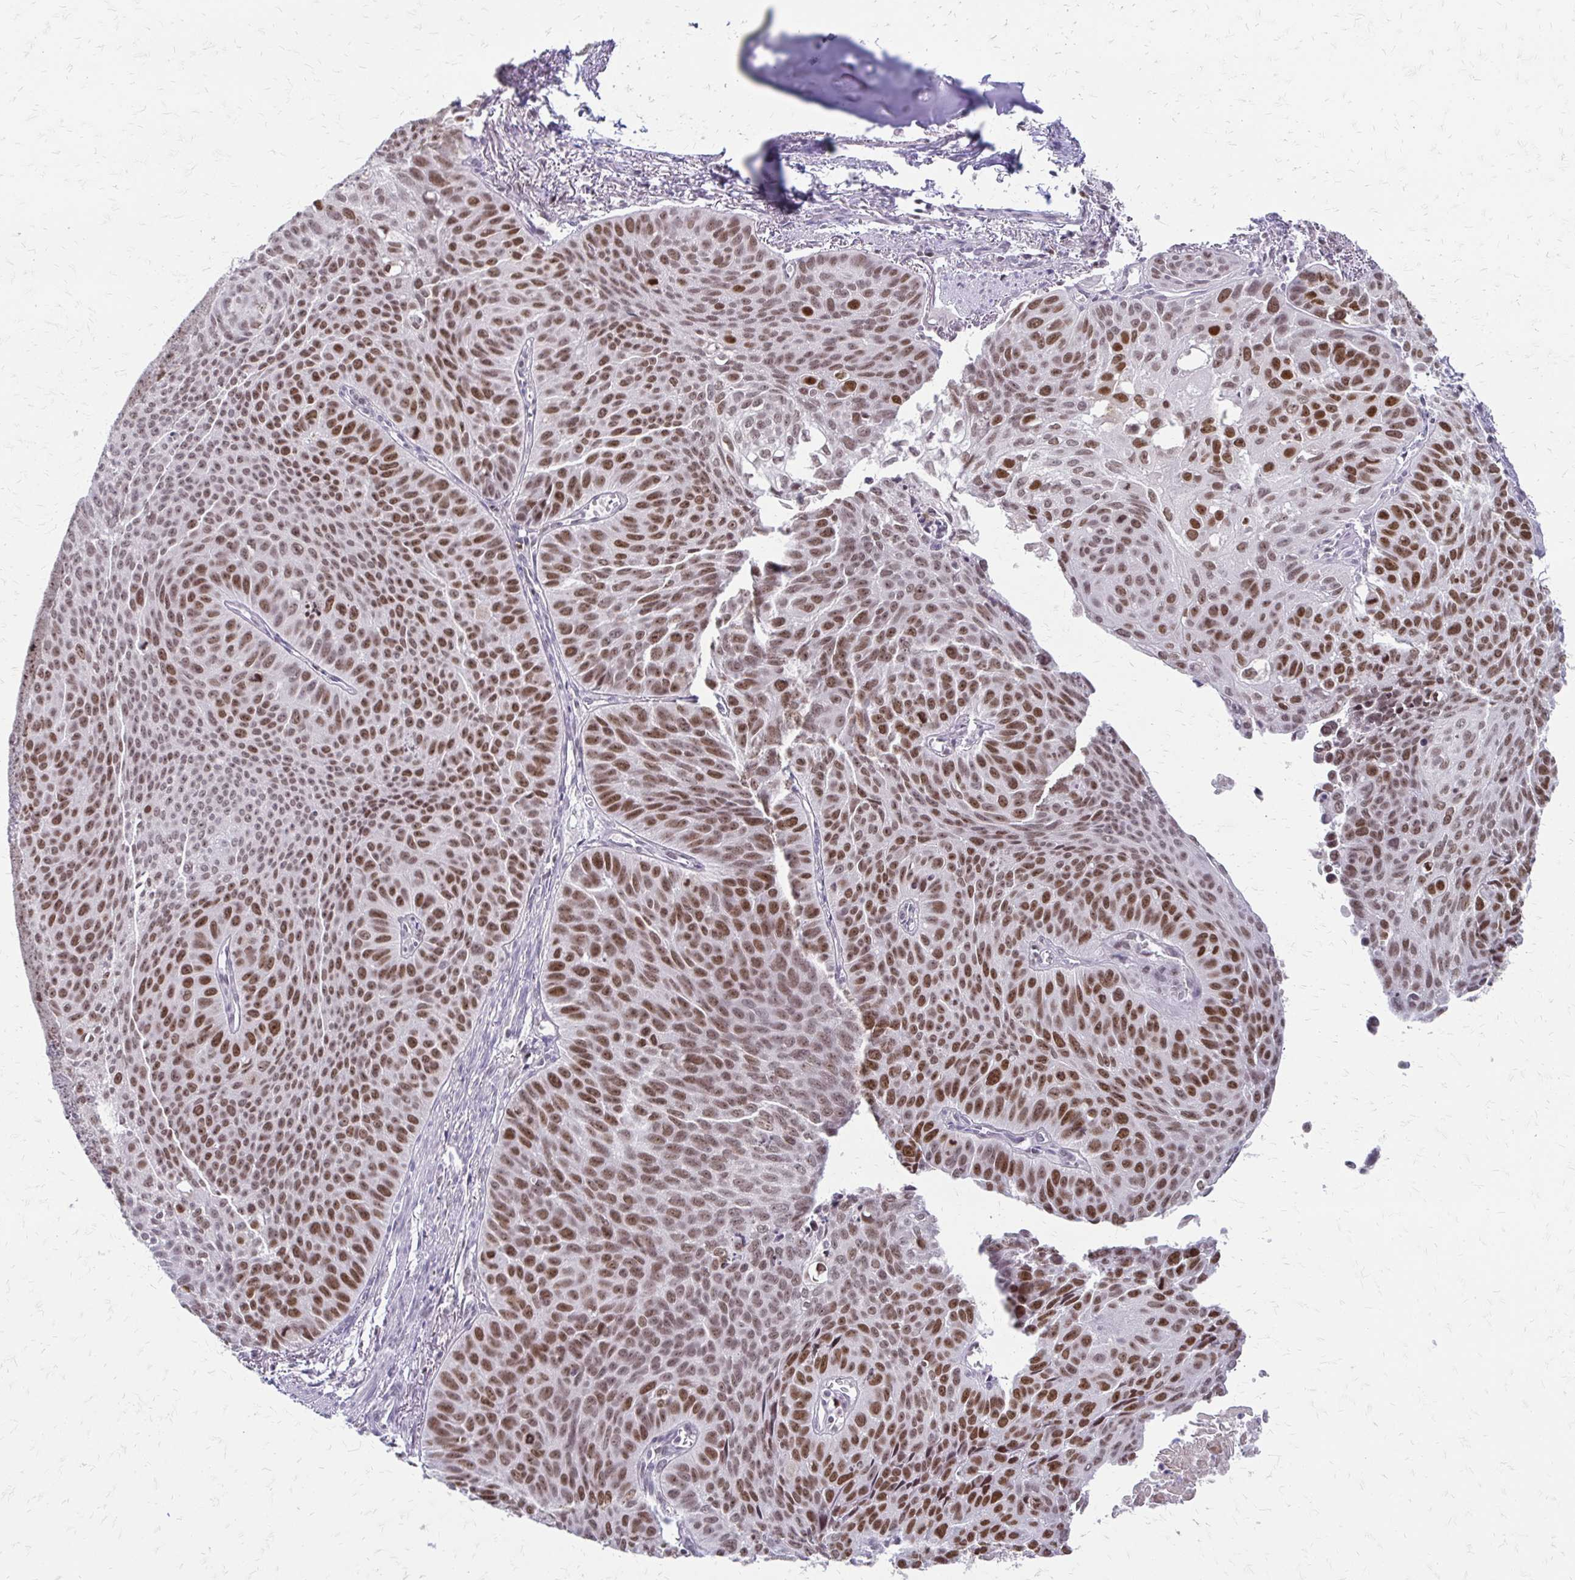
{"staining": {"intensity": "moderate", "quantity": ">75%", "location": "nuclear"}, "tissue": "lung cancer", "cell_type": "Tumor cells", "image_type": "cancer", "snomed": [{"axis": "morphology", "description": "Squamous cell carcinoma, NOS"}, {"axis": "topography", "description": "Lung"}], "caption": "Immunohistochemical staining of lung cancer reveals medium levels of moderate nuclear expression in about >75% of tumor cells.", "gene": "EED", "patient": {"sex": "male", "age": 71}}